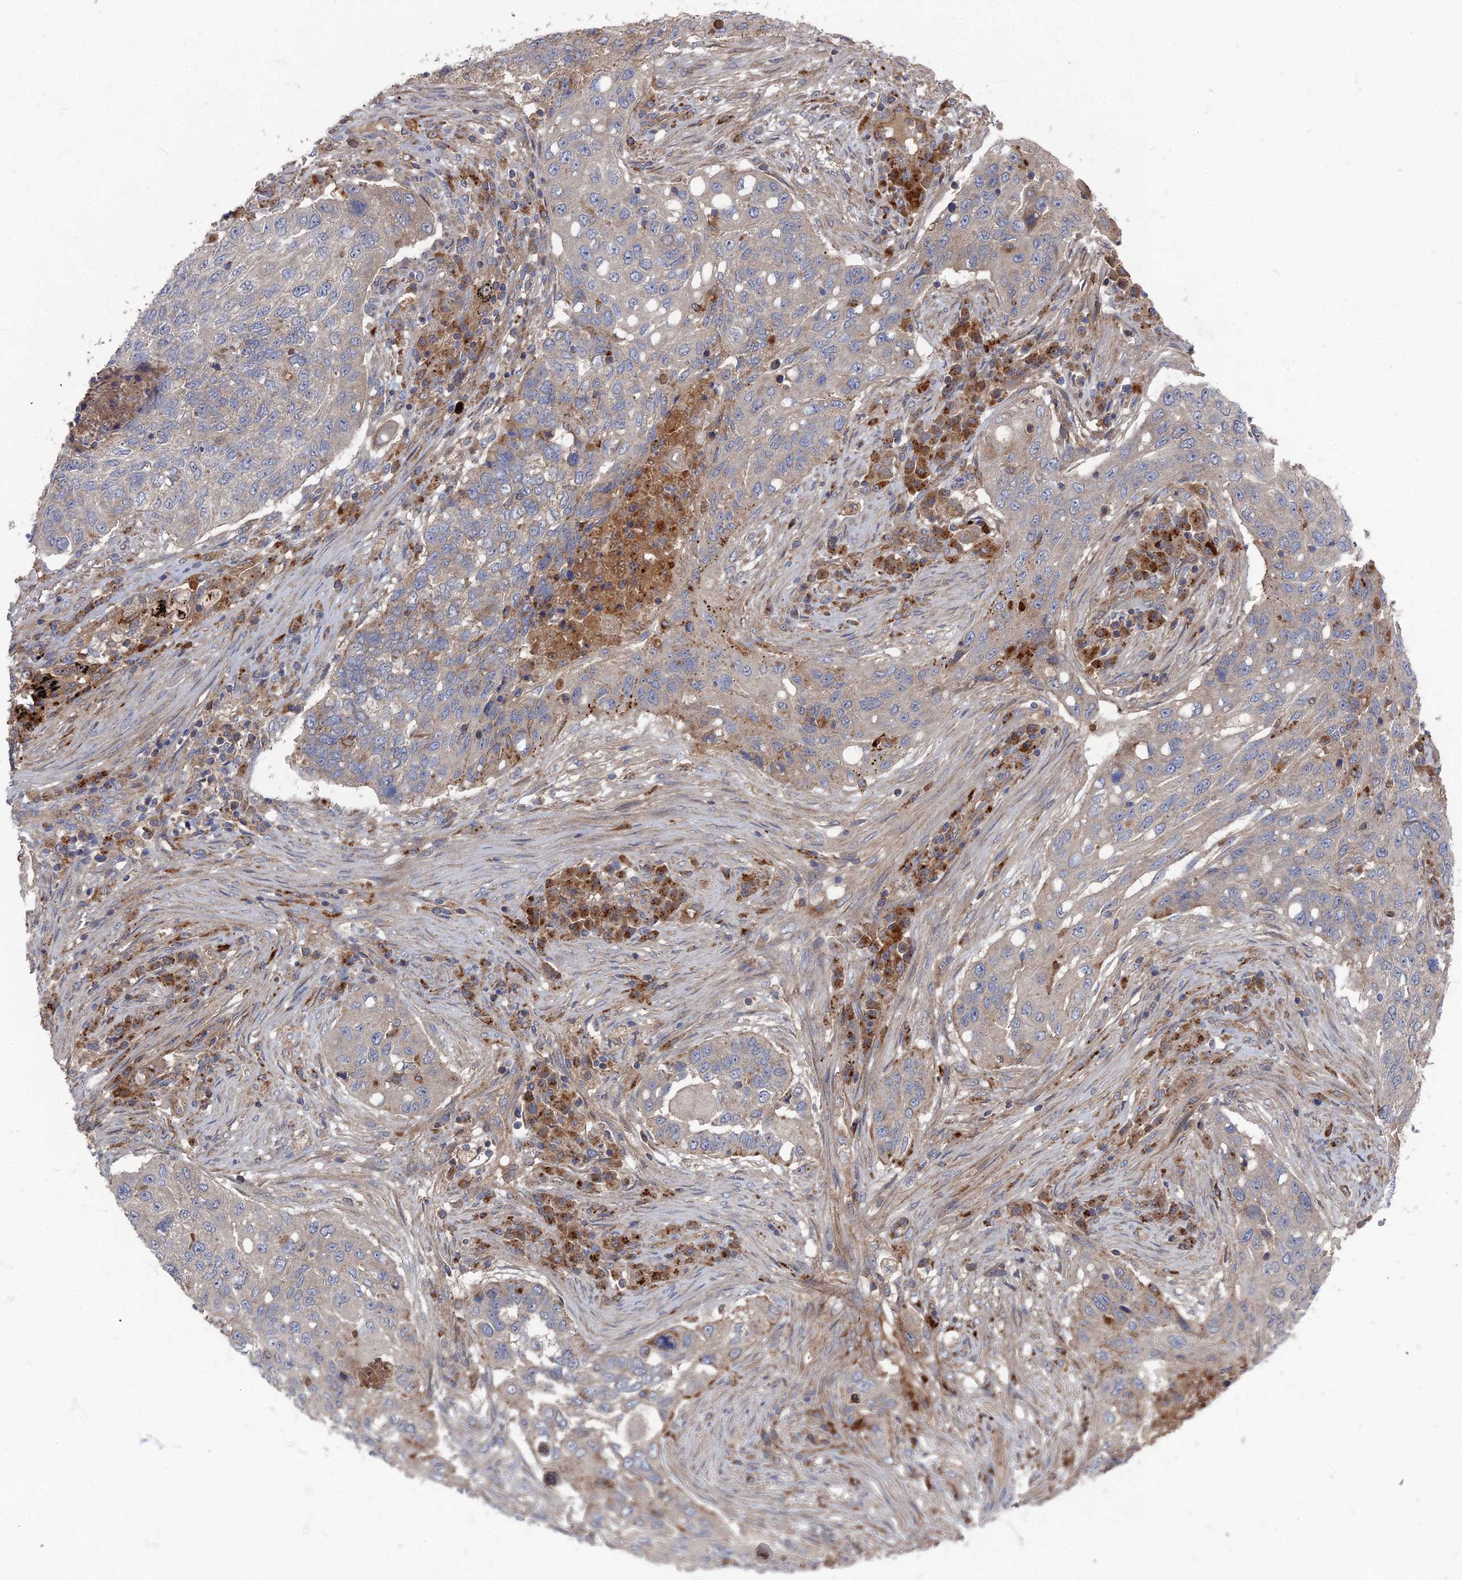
{"staining": {"intensity": "negative", "quantity": "none", "location": "none"}, "tissue": "lung cancer", "cell_type": "Tumor cells", "image_type": "cancer", "snomed": [{"axis": "morphology", "description": "Squamous cell carcinoma, NOS"}, {"axis": "topography", "description": "Lung"}], "caption": "Tumor cells show no significant expression in squamous cell carcinoma (lung).", "gene": "PPCDC", "patient": {"sex": "female", "age": 63}}